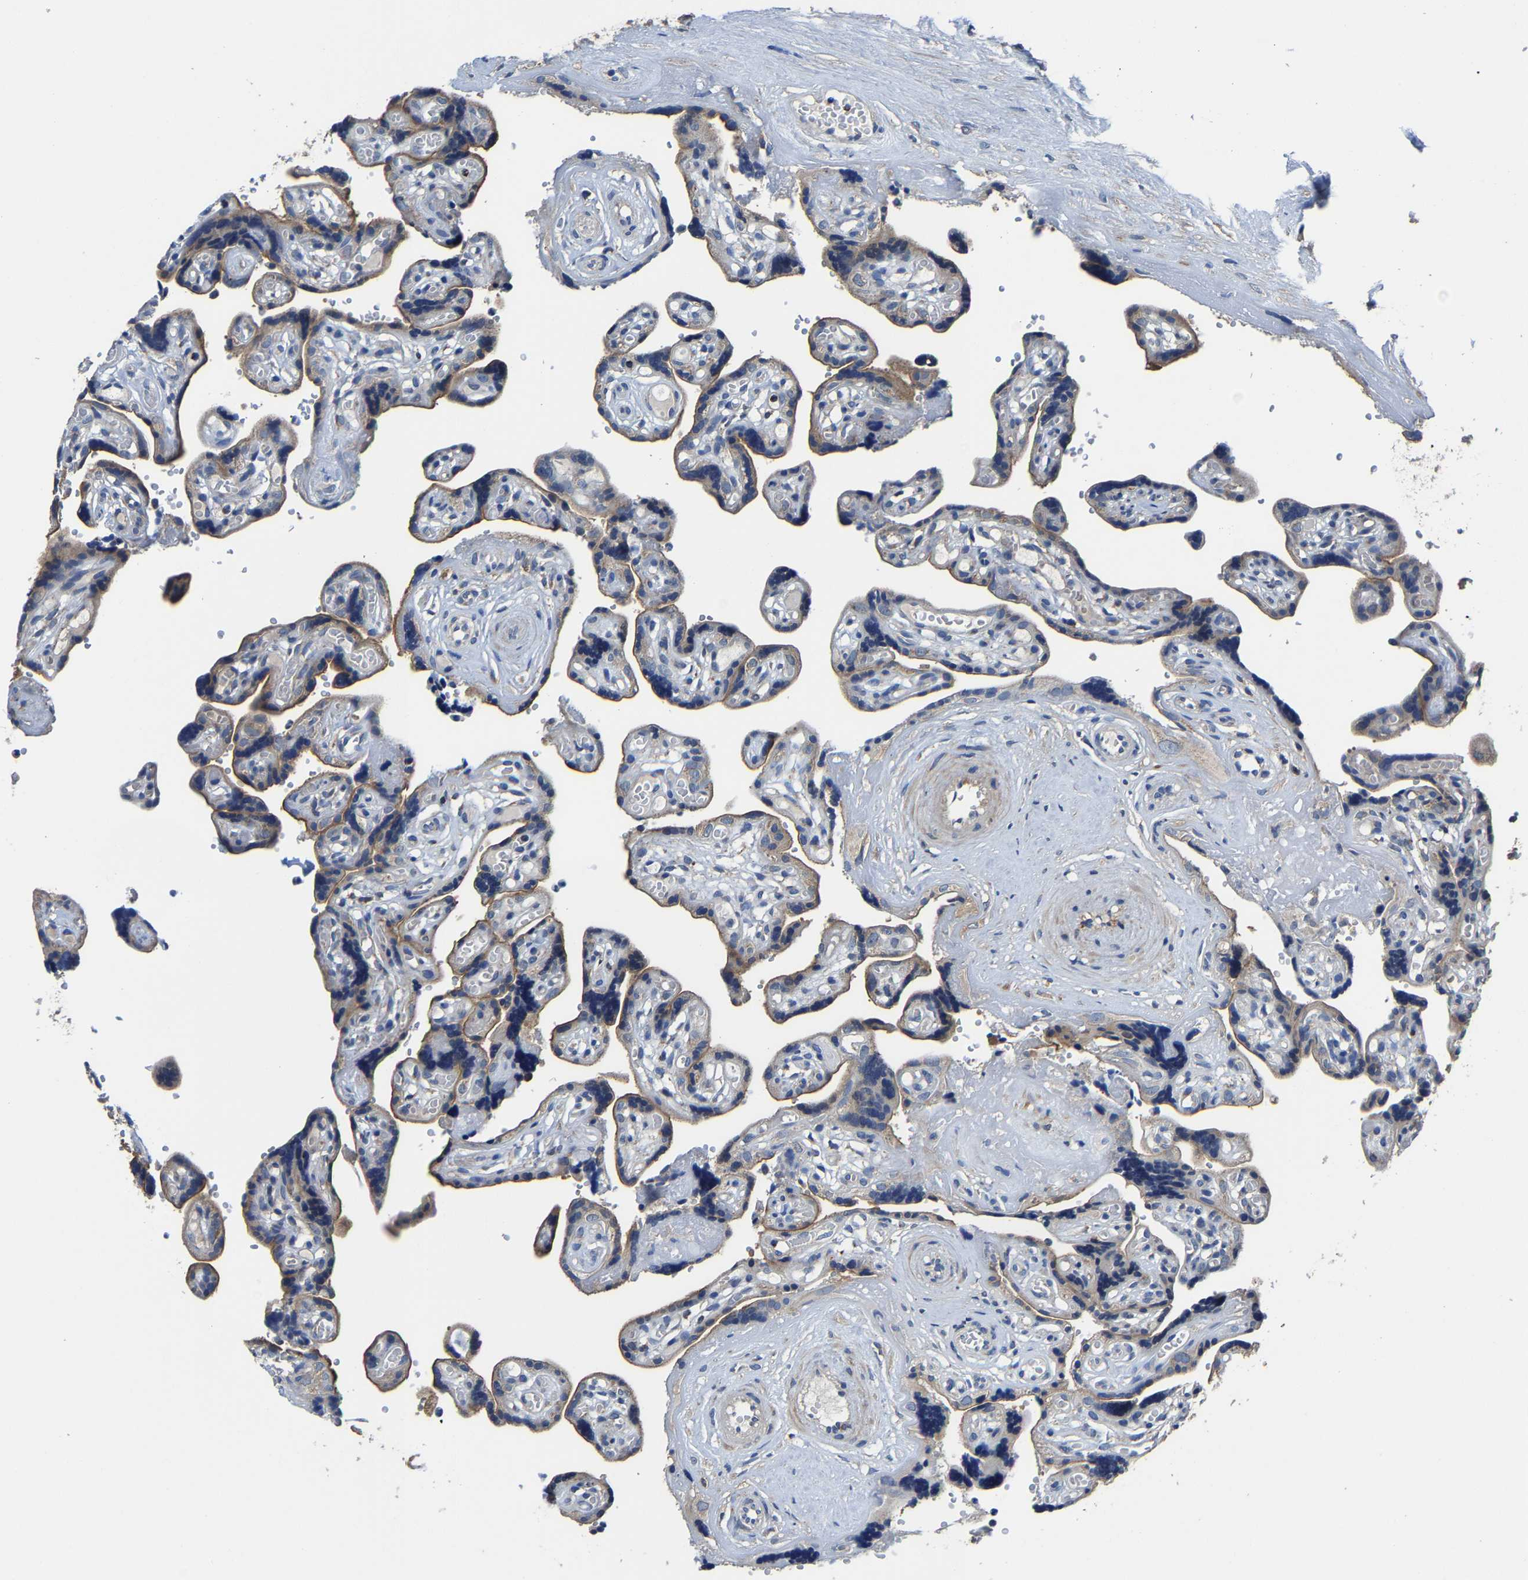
{"staining": {"intensity": "moderate", "quantity": ">75%", "location": "cytoplasmic/membranous"}, "tissue": "placenta", "cell_type": "Decidual cells", "image_type": "normal", "snomed": [{"axis": "morphology", "description": "Normal tissue, NOS"}, {"axis": "topography", "description": "Placenta"}], "caption": "Brown immunohistochemical staining in benign placenta demonstrates moderate cytoplasmic/membranous staining in approximately >75% of decidual cells.", "gene": "AGK", "patient": {"sex": "female", "age": 30}}